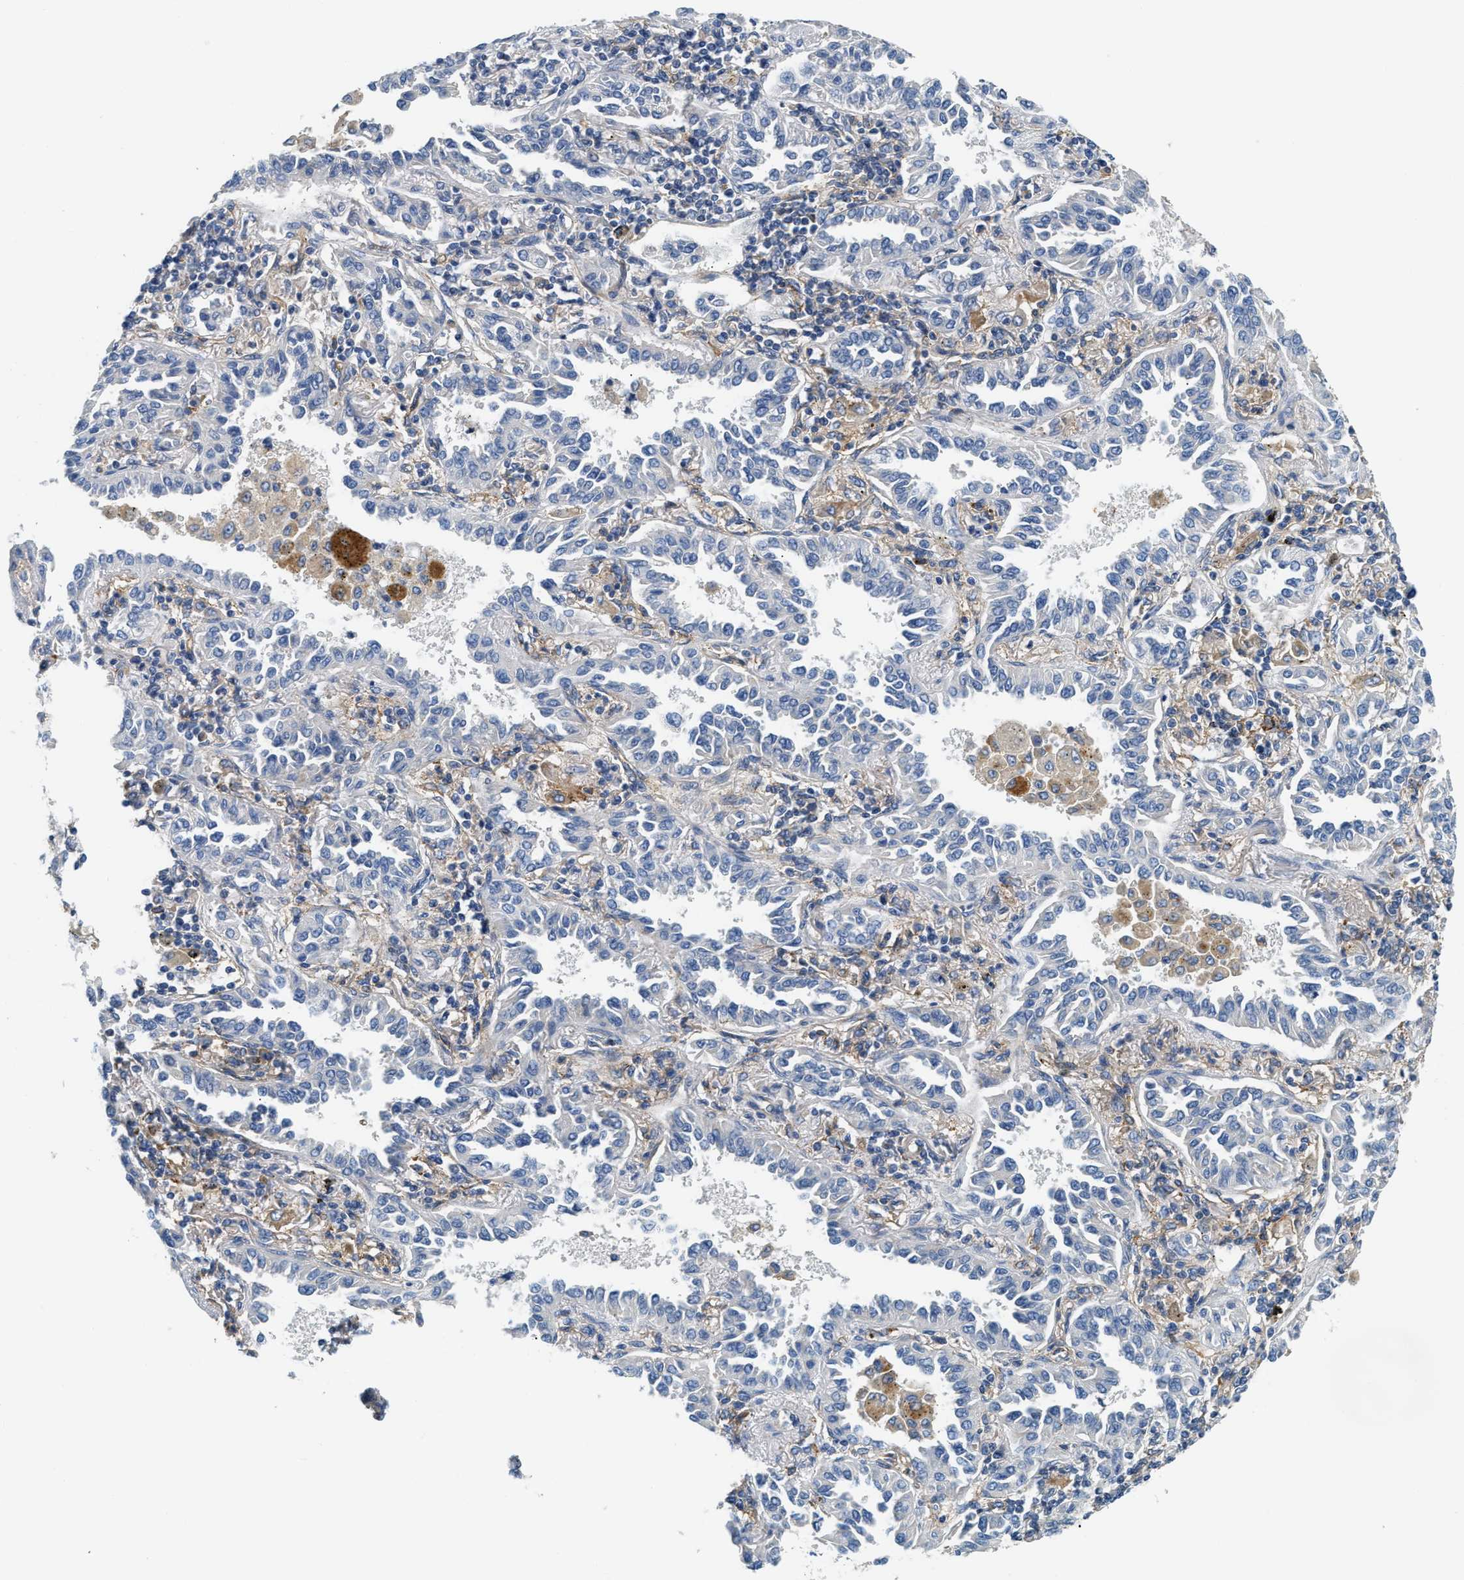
{"staining": {"intensity": "negative", "quantity": "none", "location": "none"}, "tissue": "lung cancer", "cell_type": "Tumor cells", "image_type": "cancer", "snomed": [{"axis": "morphology", "description": "Normal tissue, NOS"}, {"axis": "morphology", "description": "Adenocarcinoma, NOS"}, {"axis": "topography", "description": "Lung"}], "caption": "Human adenocarcinoma (lung) stained for a protein using immunohistochemistry (IHC) demonstrates no positivity in tumor cells.", "gene": "NSUN7", "patient": {"sex": "male", "age": 59}}